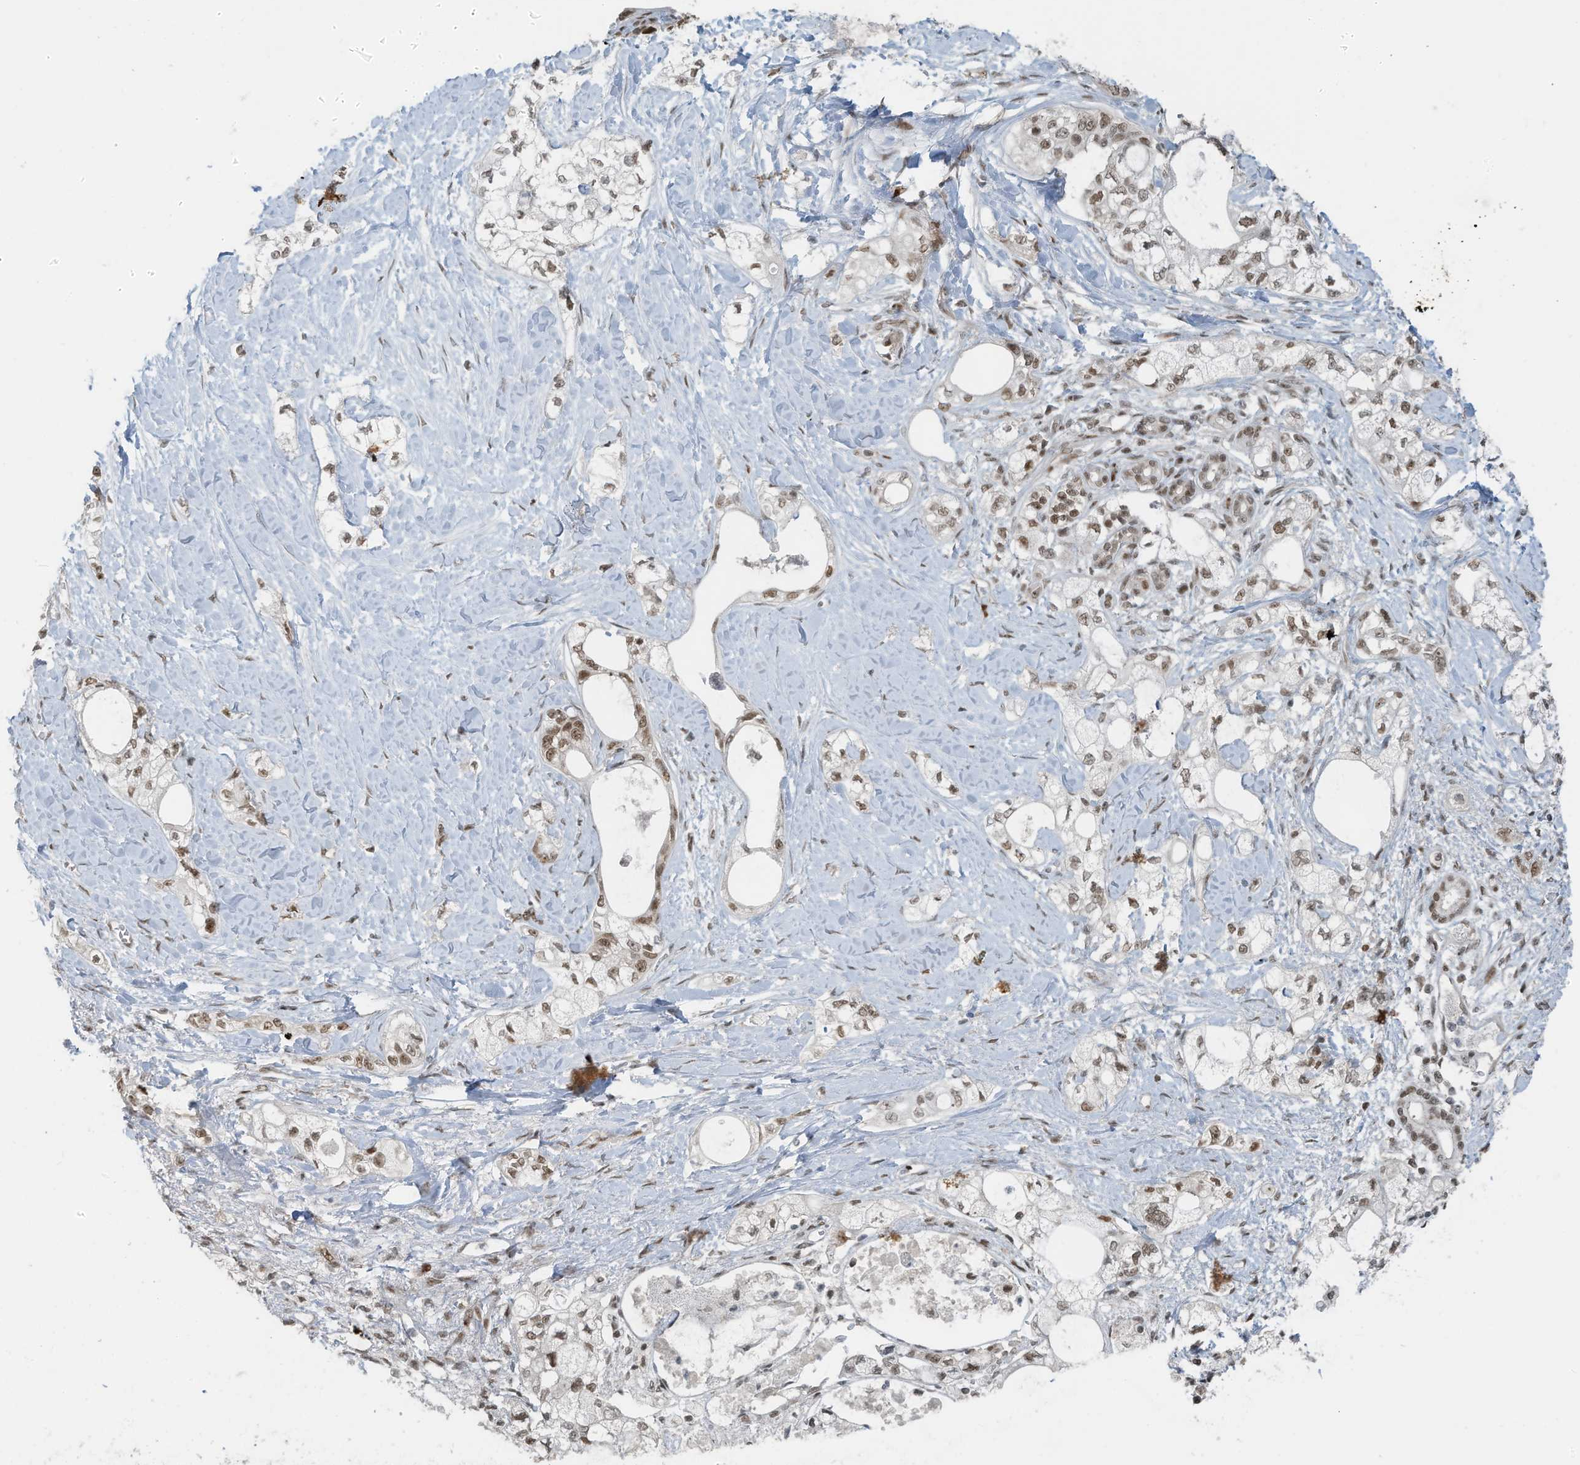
{"staining": {"intensity": "weak", "quantity": ">75%", "location": "nuclear"}, "tissue": "pancreatic cancer", "cell_type": "Tumor cells", "image_type": "cancer", "snomed": [{"axis": "morphology", "description": "Adenocarcinoma, NOS"}, {"axis": "topography", "description": "Pancreas"}], "caption": "Protein staining of pancreatic adenocarcinoma tissue demonstrates weak nuclear positivity in approximately >75% of tumor cells.", "gene": "PCNP", "patient": {"sex": "male", "age": 70}}